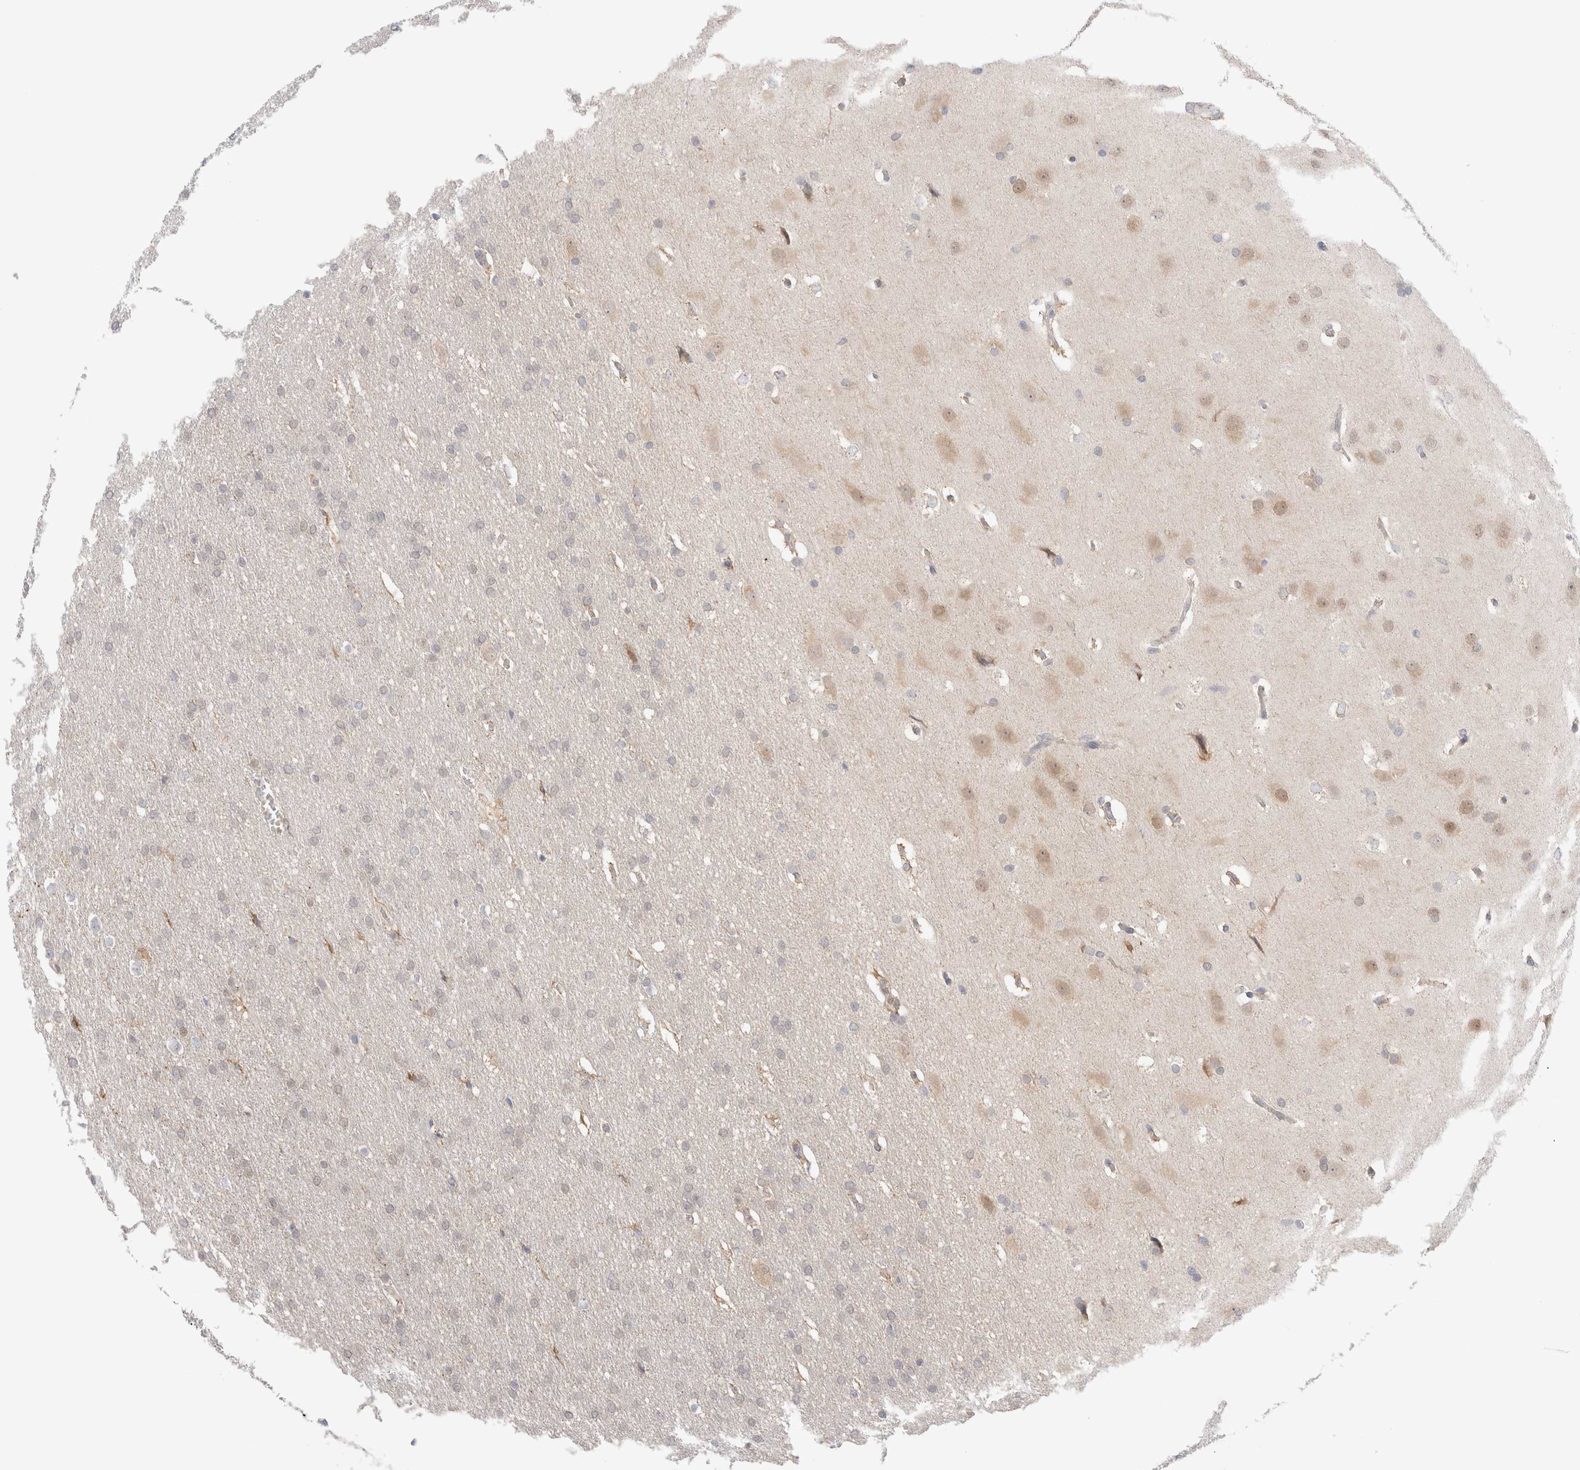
{"staining": {"intensity": "weak", "quantity": "<25%", "location": "cytoplasmic/membranous"}, "tissue": "glioma", "cell_type": "Tumor cells", "image_type": "cancer", "snomed": [{"axis": "morphology", "description": "Glioma, malignant, Low grade"}, {"axis": "topography", "description": "Brain"}], "caption": "The photomicrograph demonstrates no significant staining in tumor cells of malignant glioma (low-grade). (DAB IHC, high magnification).", "gene": "NDOR1", "patient": {"sex": "female", "age": 37}}